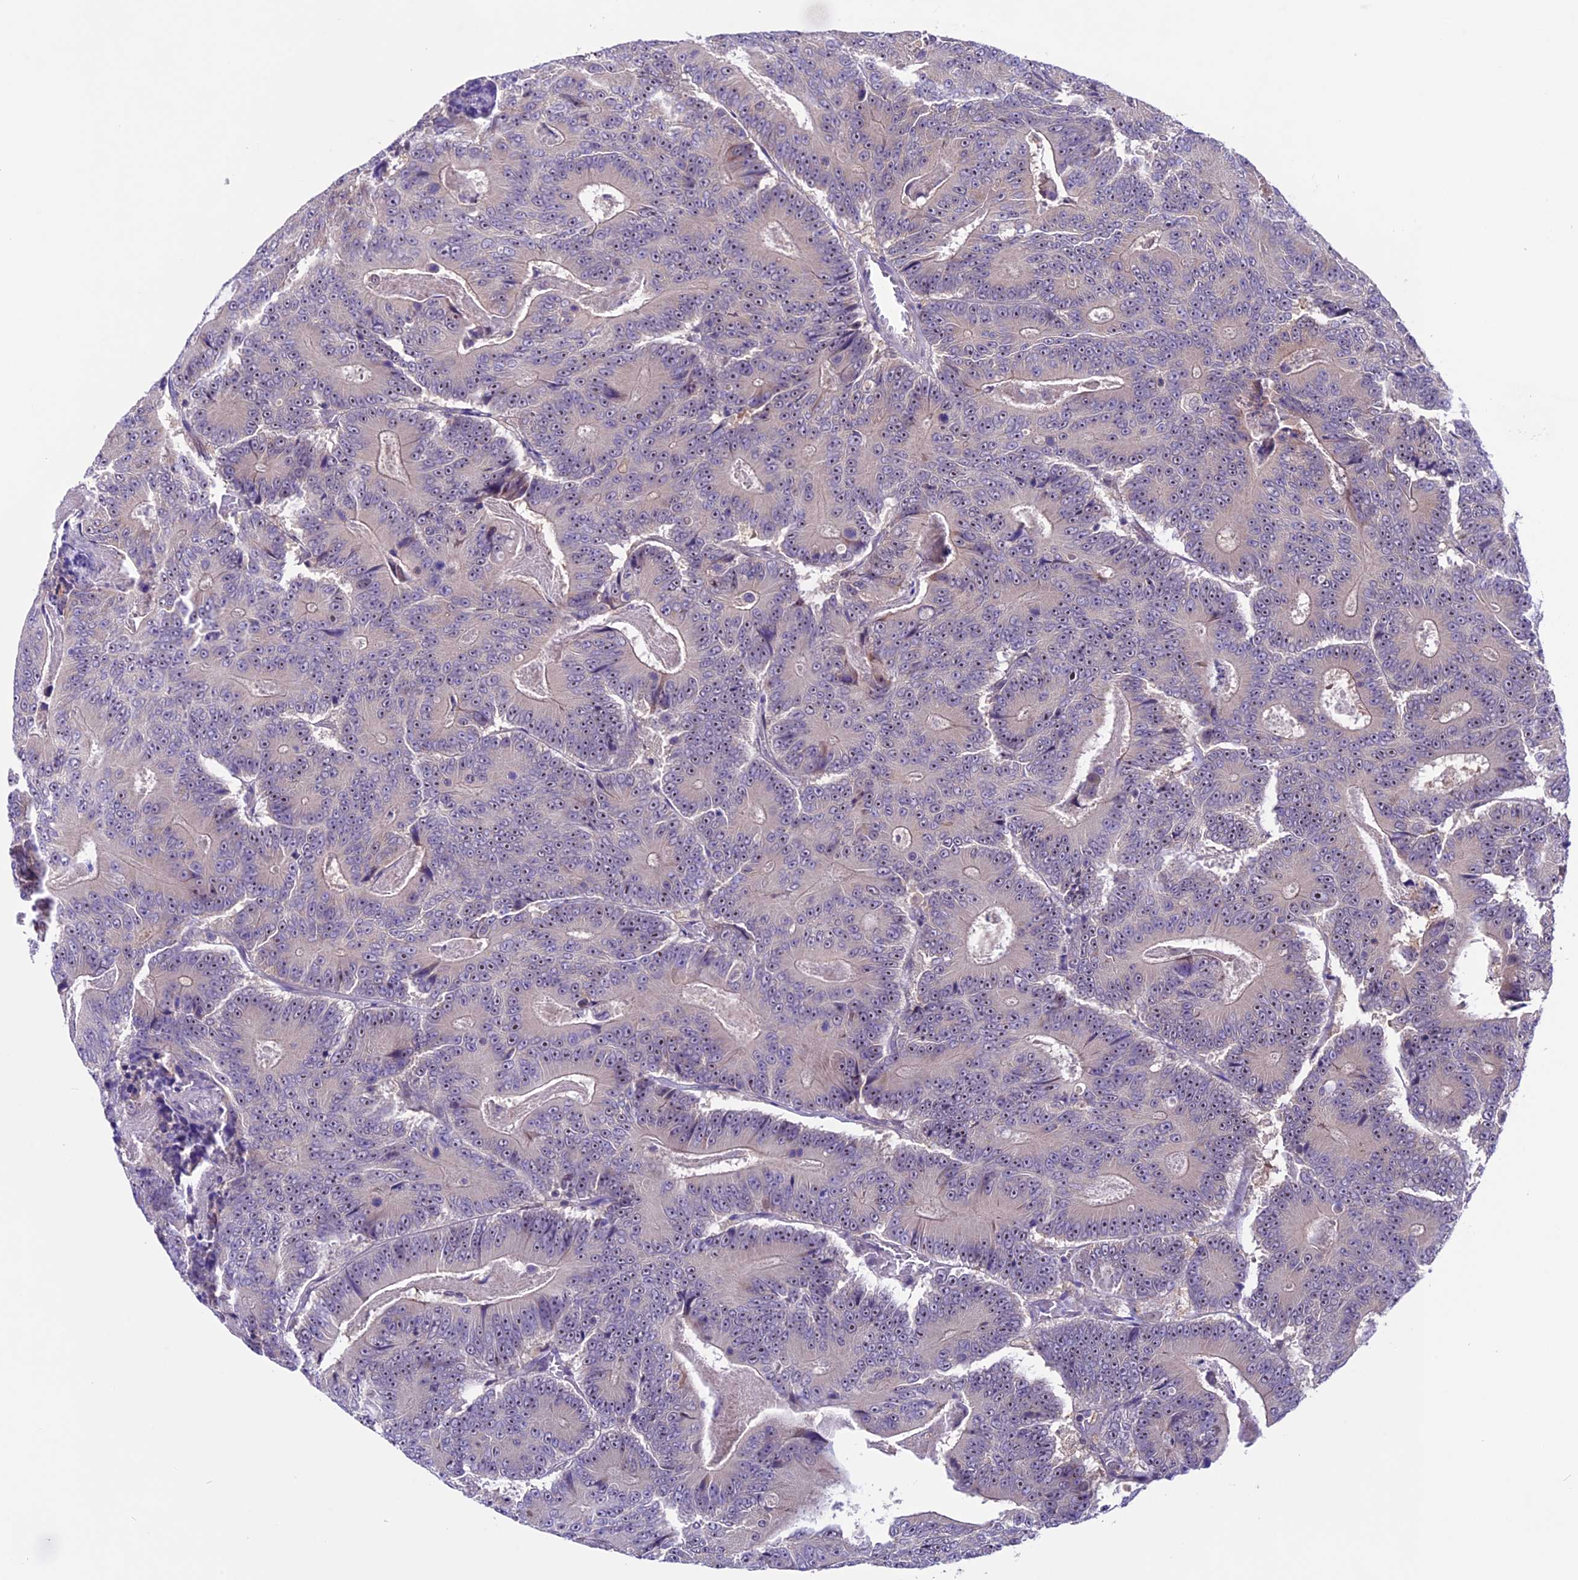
{"staining": {"intensity": "negative", "quantity": "none", "location": "none"}, "tissue": "colorectal cancer", "cell_type": "Tumor cells", "image_type": "cancer", "snomed": [{"axis": "morphology", "description": "Adenocarcinoma, NOS"}, {"axis": "topography", "description": "Colon"}], "caption": "An immunohistochemistry (IHC) image of colorectal adenocarcinoma is shown. There is no staining in tumor cells of colorectal adenocarcinoma. (DAB (3,3'-diaminobenzidine) IHC with hematoxylin counter stain).", "gene": "XKR7", "patient": {"sex": "male", "age": 83}}